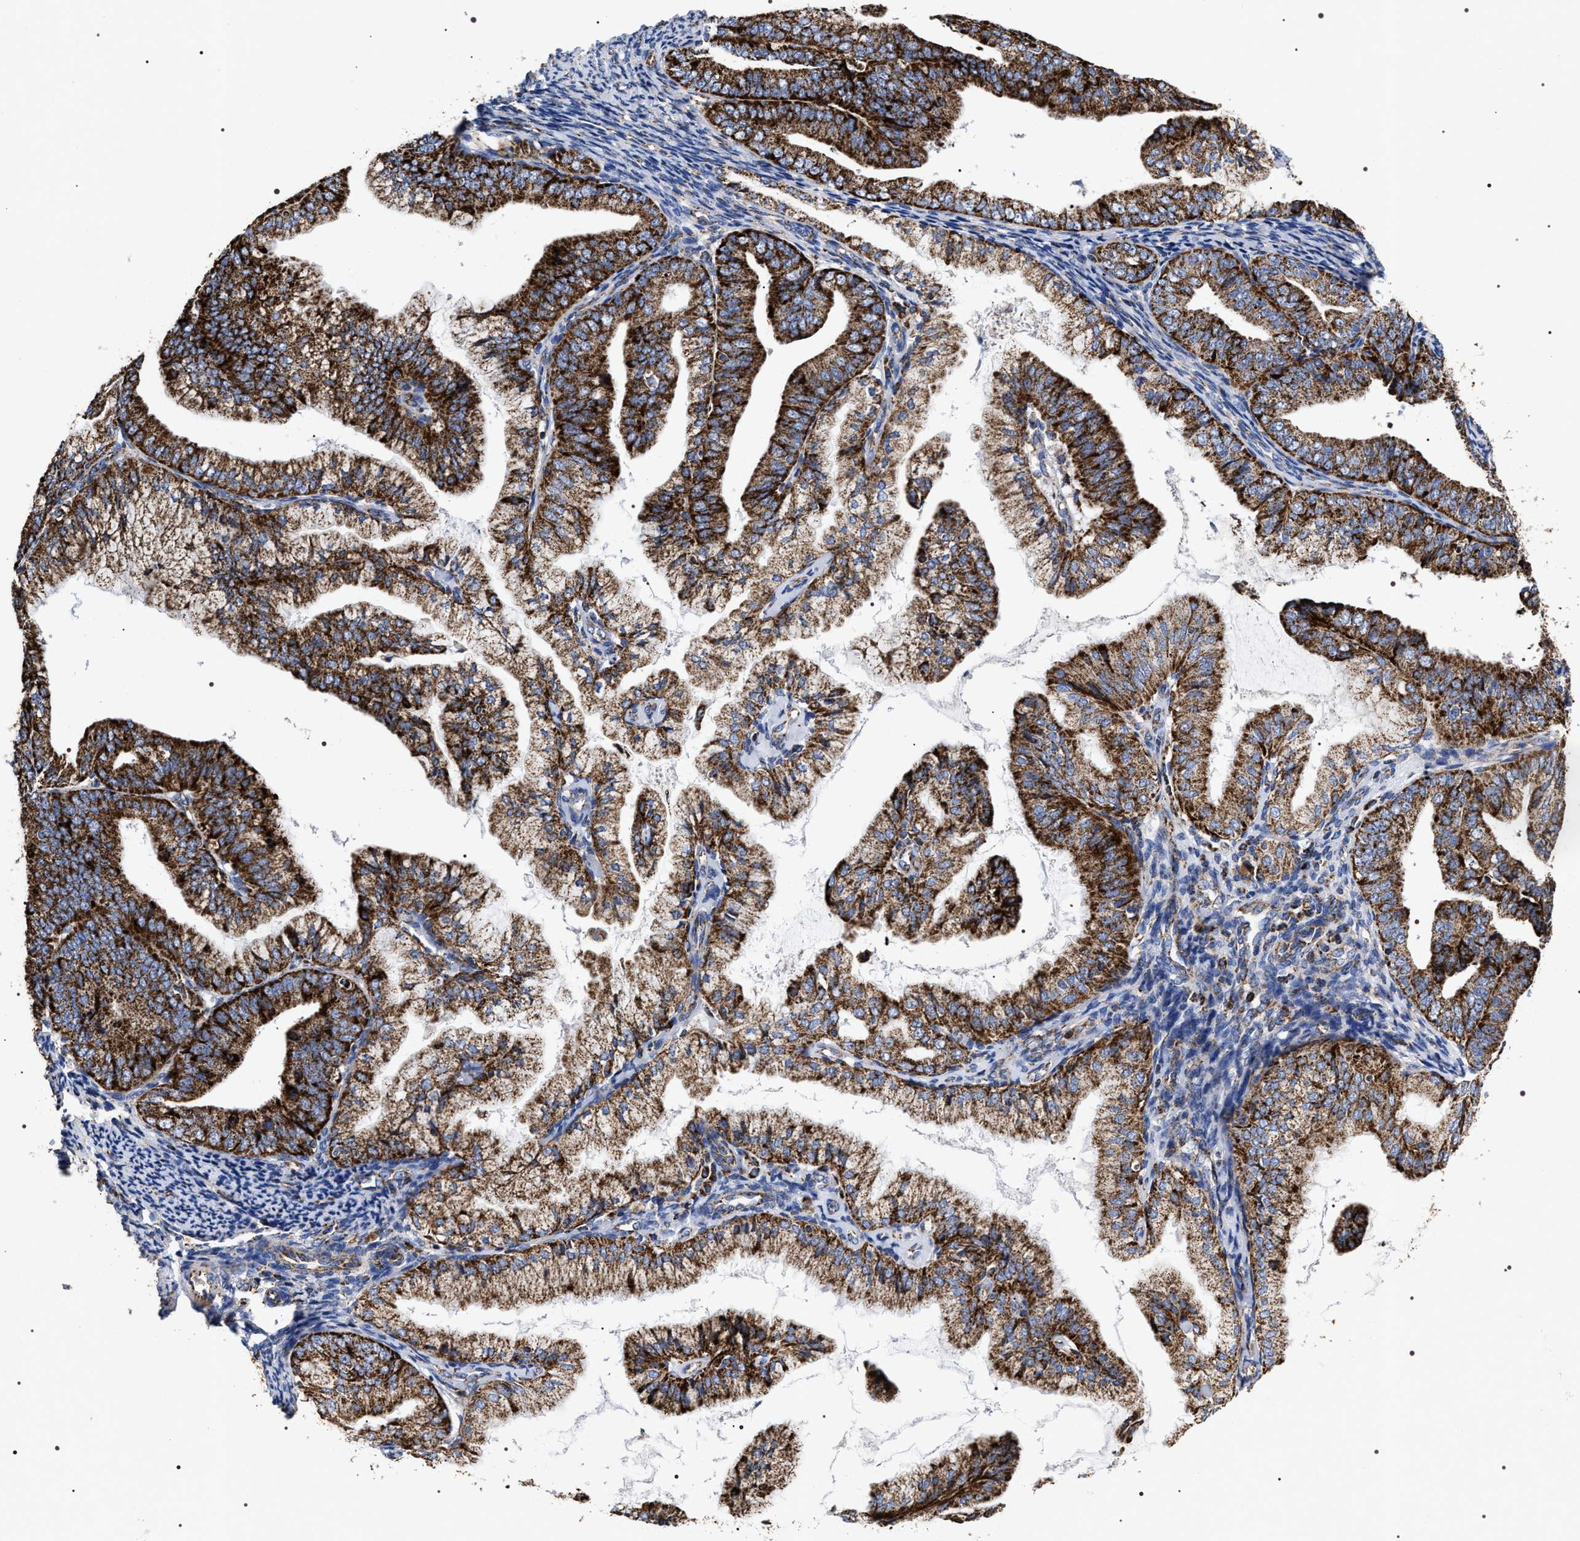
{"staining": {"intensity": "strong", "quantity": ">75%", "location": "cytoplasmic/membranous"}, "tissue": "endometrial cancer", "cell_type": "Tumor cells", "image_type": "cancer", "snomed": [{"axis": "morphology", "description": "Adenocarcinoma, NOS"}, {"axis": "topography", "description": "Endometrium"}], "caption": "Endometrial cancer (adenocarcinoma) stained for a protein (brown) shows strong cytoplasmic/membranous positive staining in approximately >75% of tumor cells.", "gene": "COG5", "patient": {"sex": "female", "age": 63}}